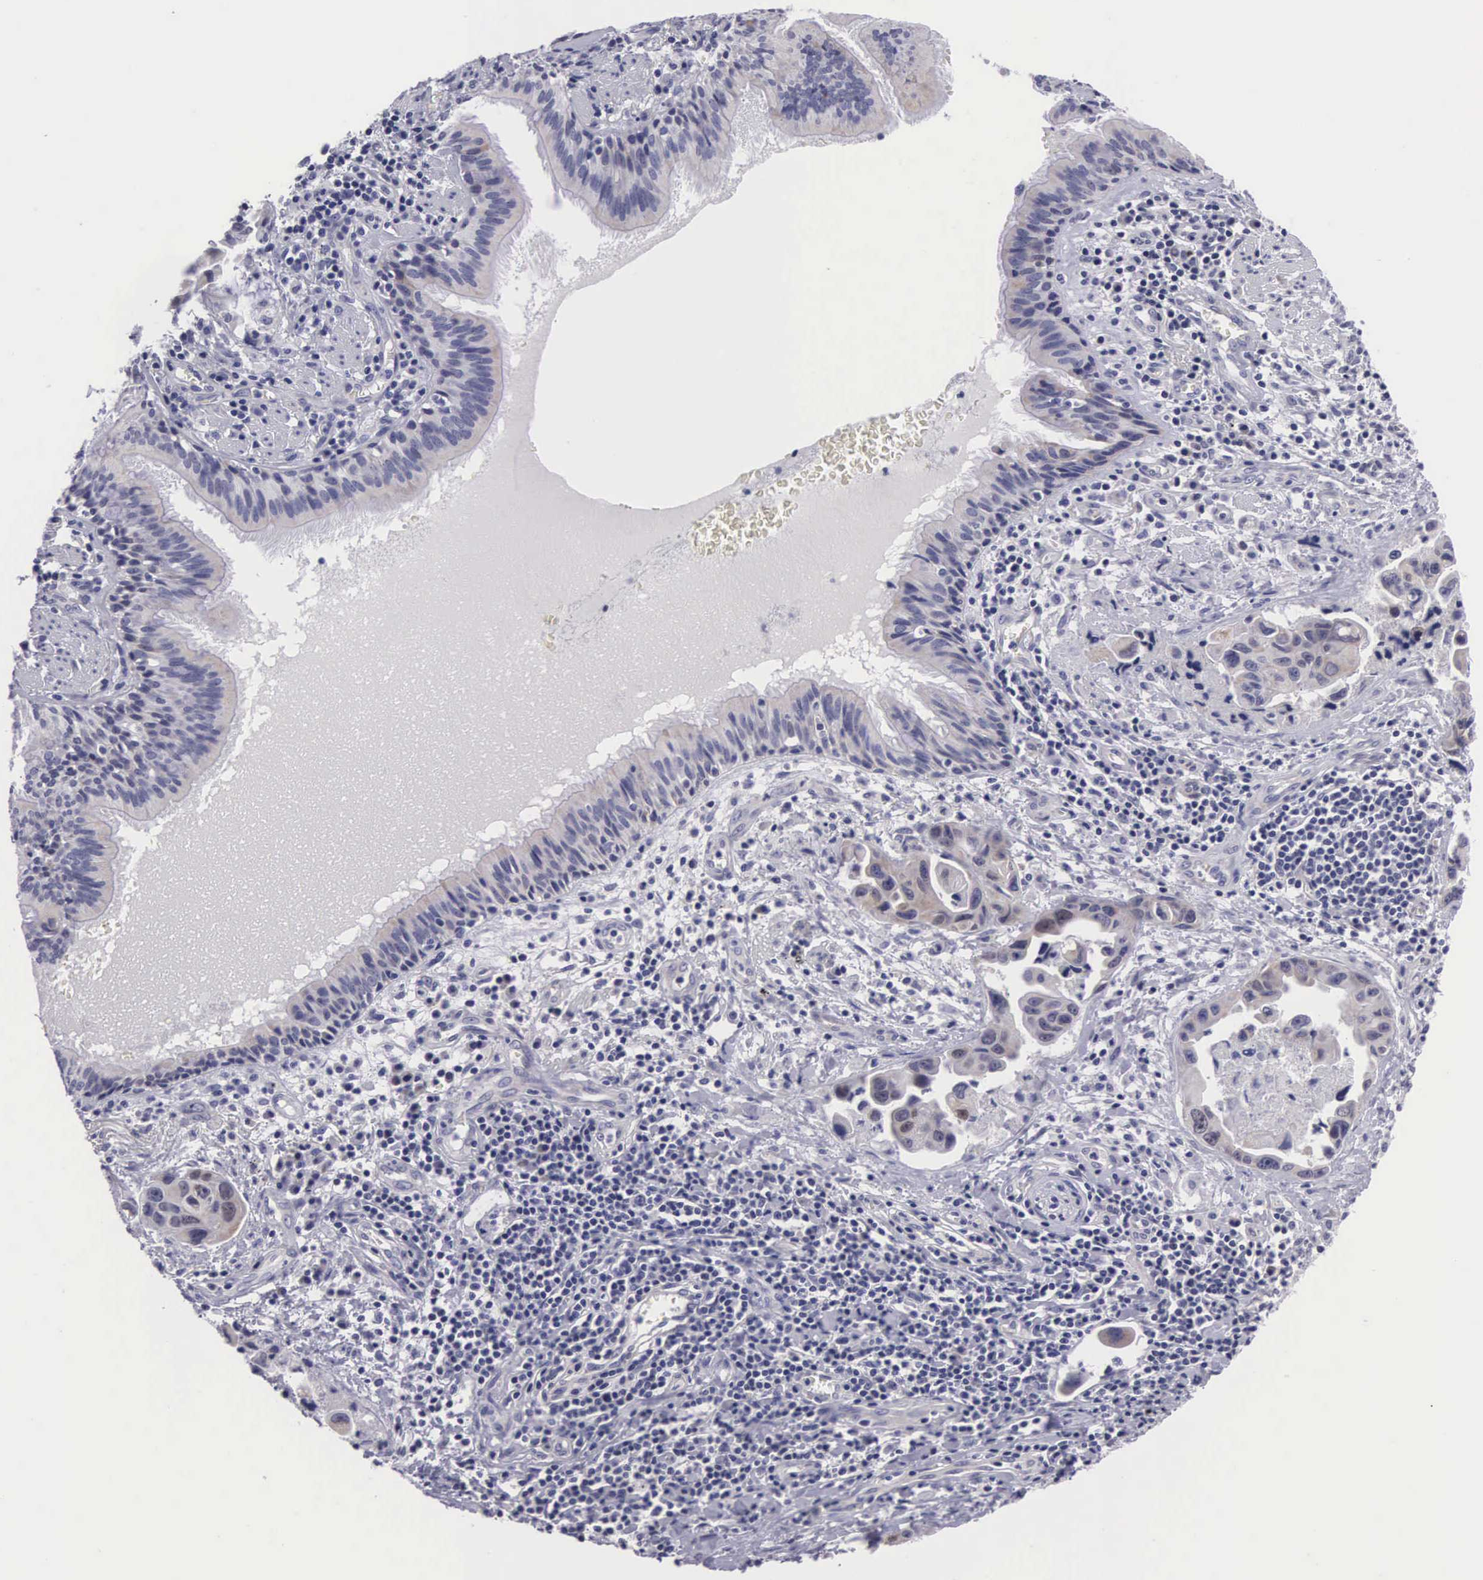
{"staining": {"intensity": "weak", "quantity": "25%-75%", "location": "cytoplasmic/membranous"}, "tissue": "lung cancer", "cell_type": "Tumor cells", "image_type": "cancer", "snomed": [{"axis": "morphology", "description": "Adenocarcinoma, NOS"}, {"axis": "topography", "description": "Lung"}], "caption": "DAB immunohistochemical staining of lung cancer reveals weak cytoplasmic/membranous protein positivity in about 25%-75% of tumor cells.", "gene": "SOX11", "patient": {"sex": "male", "age": 64}}